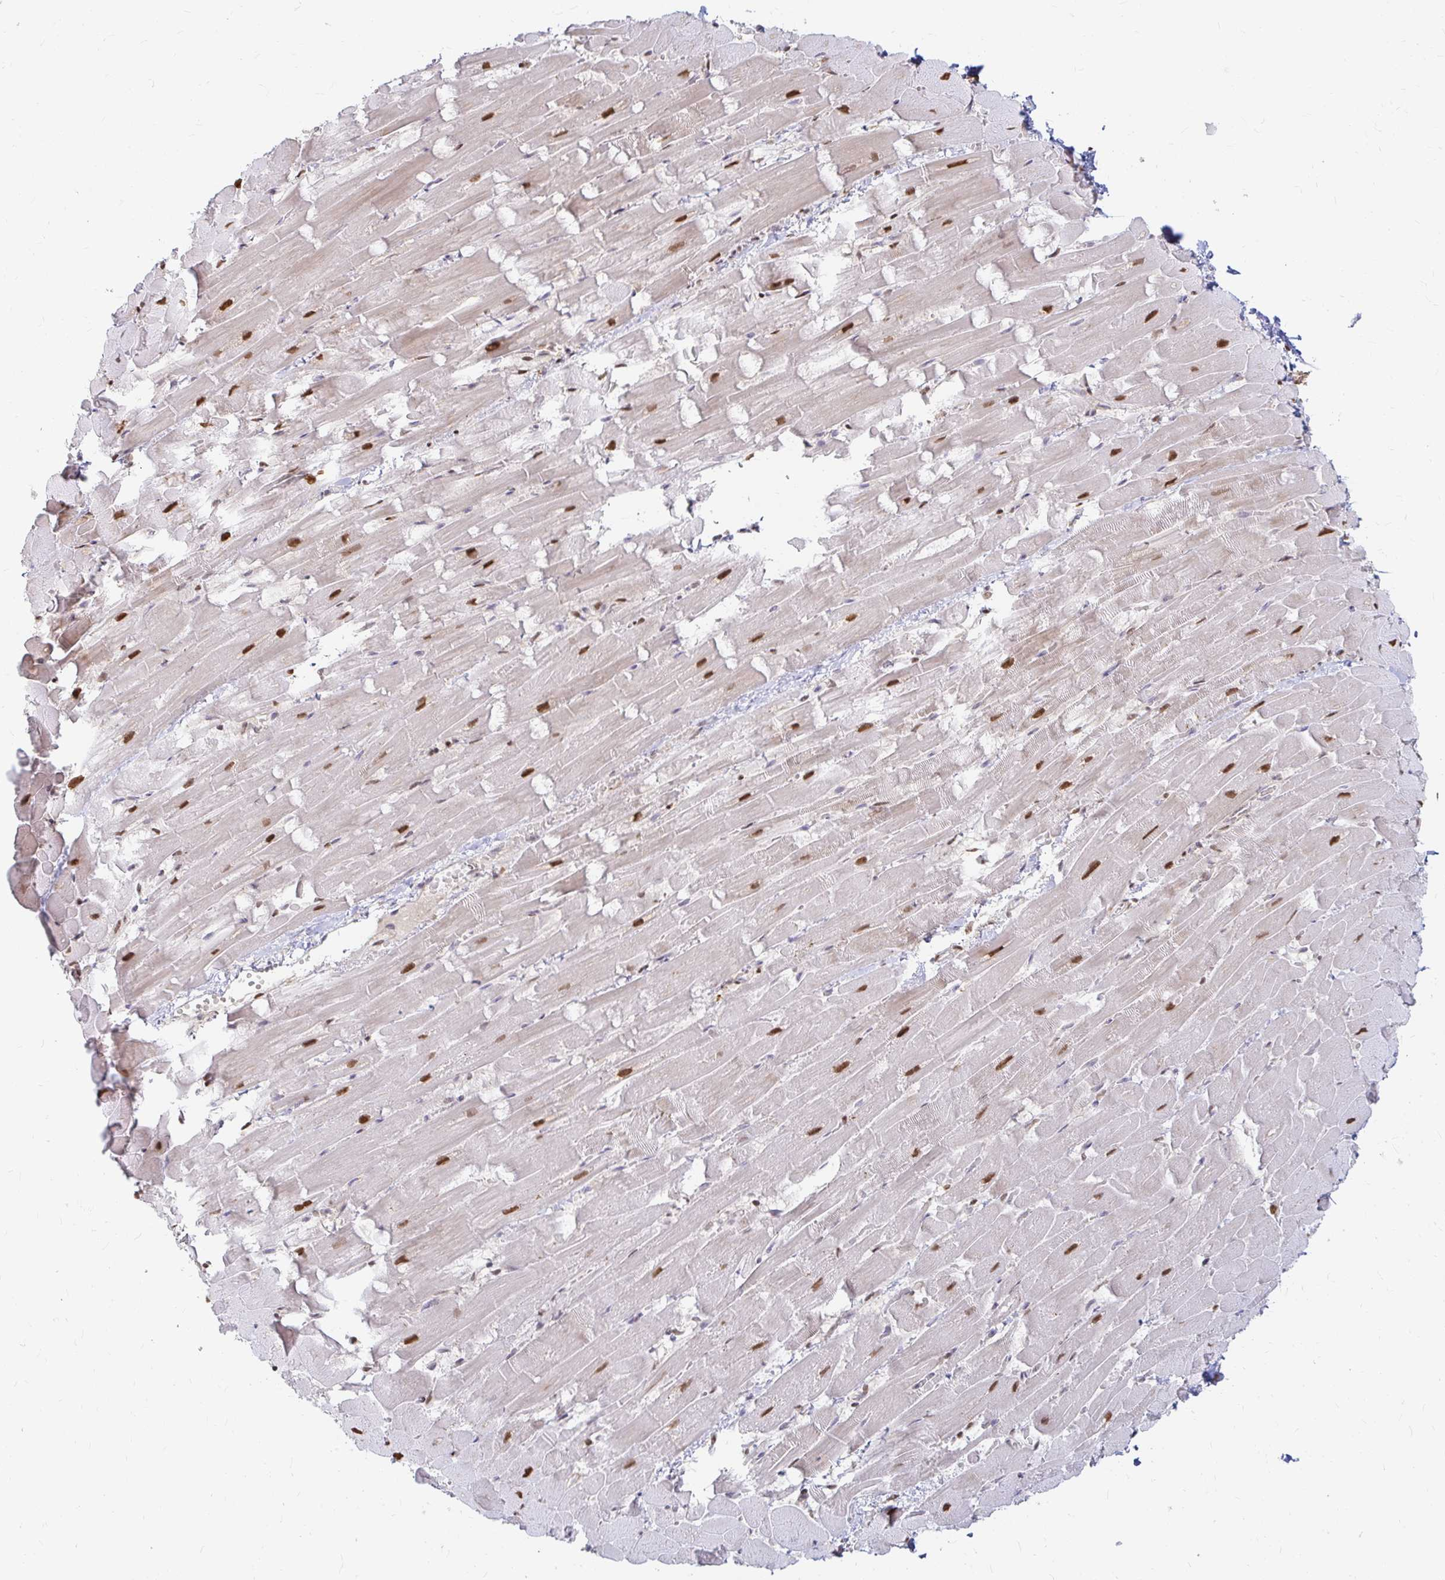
{"staining": {"intensity": "strong", "quantity": "25%-75%", "location": "nuclear"}, "tissue": "heart muscle", "cell_type": "Cardiomyocytes", "image_type": "normal", "snomed": [{"axis": "morphology", "description": "Normal tissue, NOS"}, {"axis": "topography", "description": "Heart"}], "caption": "High-power microscopy captured an IHC photomicrograph of unremarkable heart muscle, revealing strong nuclear positivity in approximately 25%-75% of cardiomyocytes.", "gene": "HNRNPU", "patient": {"sex": "male", "age": 37}}